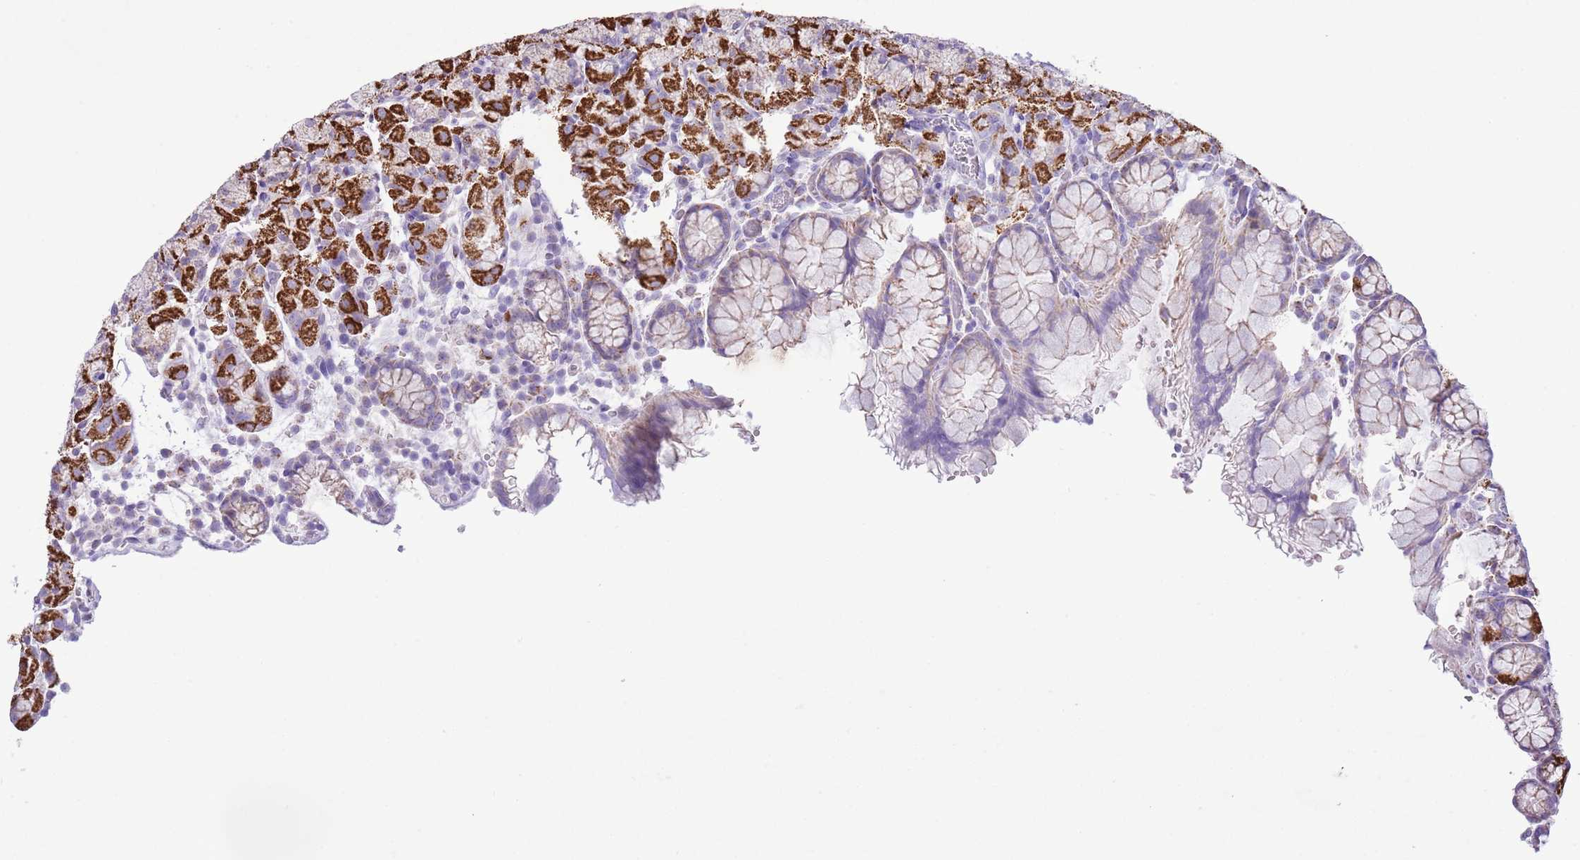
{"staining": {"intensity": "strong", "quantity": "25%-75%", "location": "cytoplasmic/membranous"}, "tissue": "stomach", "cell_type": "Glandular cells", "image_type": "normal", "snomed": [{"axis": "morphology", "description": "Normal tissue, NOS"}, {"axis": "topography", "description": "Stomach, upper"}, {"axis": "topography", "description": "Stomach"}], "caption": "Human stomach stained with a brown dye reveals strong cytoplasmic/membranous positive expression in approximately 25%-75% of glandular cells.", "gene": "ATP6V1B1", "patient": {"sex": "male", "age": 62}}